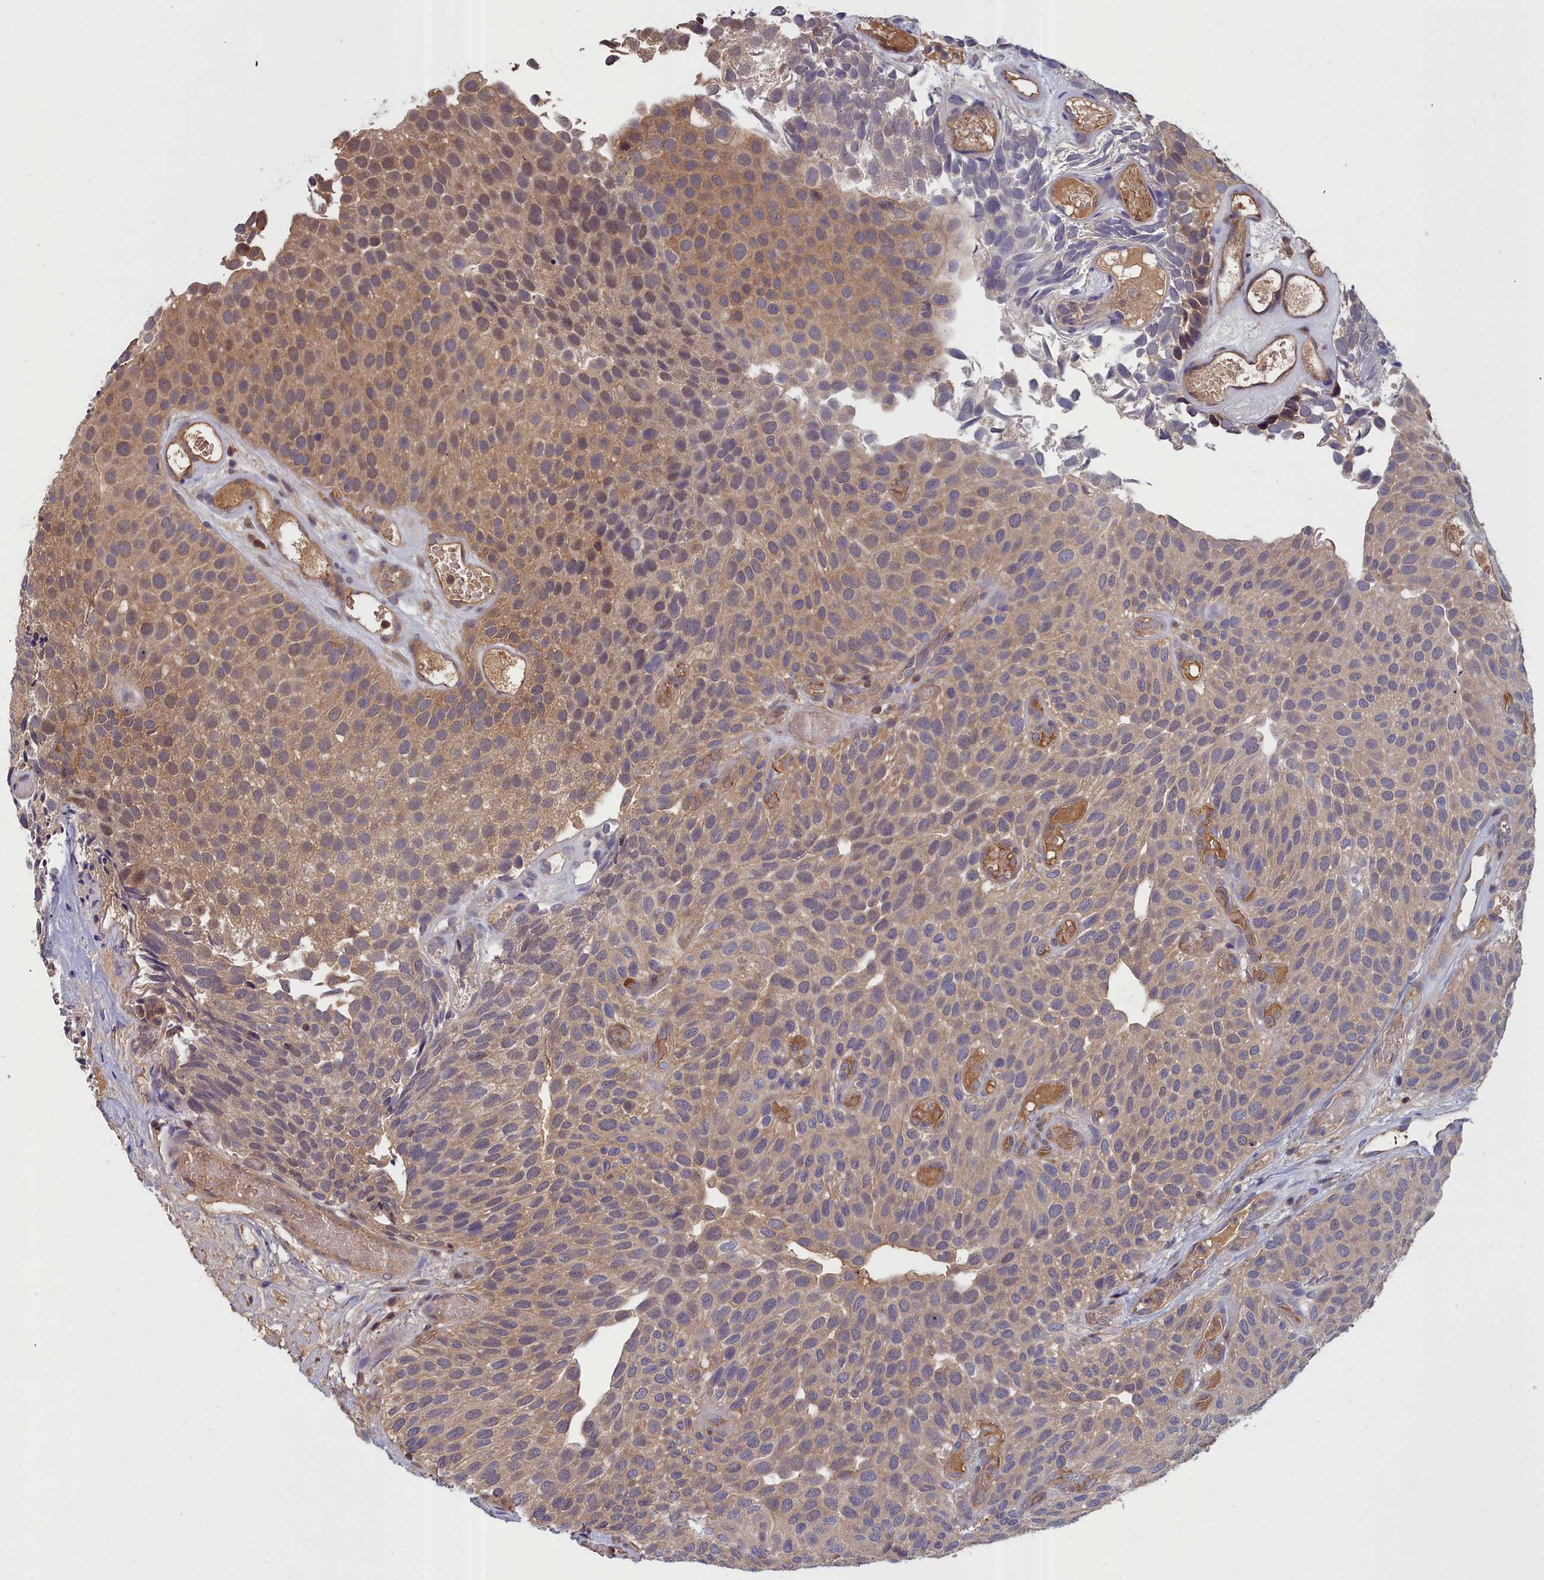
{"staining": {"intensity": "moderate", "quantity": ">75%", "location": "cytoplasmic/membranous"}, "tissue": "urothelial cancer", "cell_type": "Tumor cells", "image_type": "cancer", "snomed": [{"axis": "morphology", "description": "Urothelial carcinoma, Low grade"}, {"axis": "topography", "description": "Urinary bladder"}], "caption": "Brown immunohistochemical staining in human urothelial cancer displays moderate cytoplasmic/membranous expression in approximately >75% of tumor cells.", "gene": "GFRA2", "patient": {"sex": "male", "age": 89}}